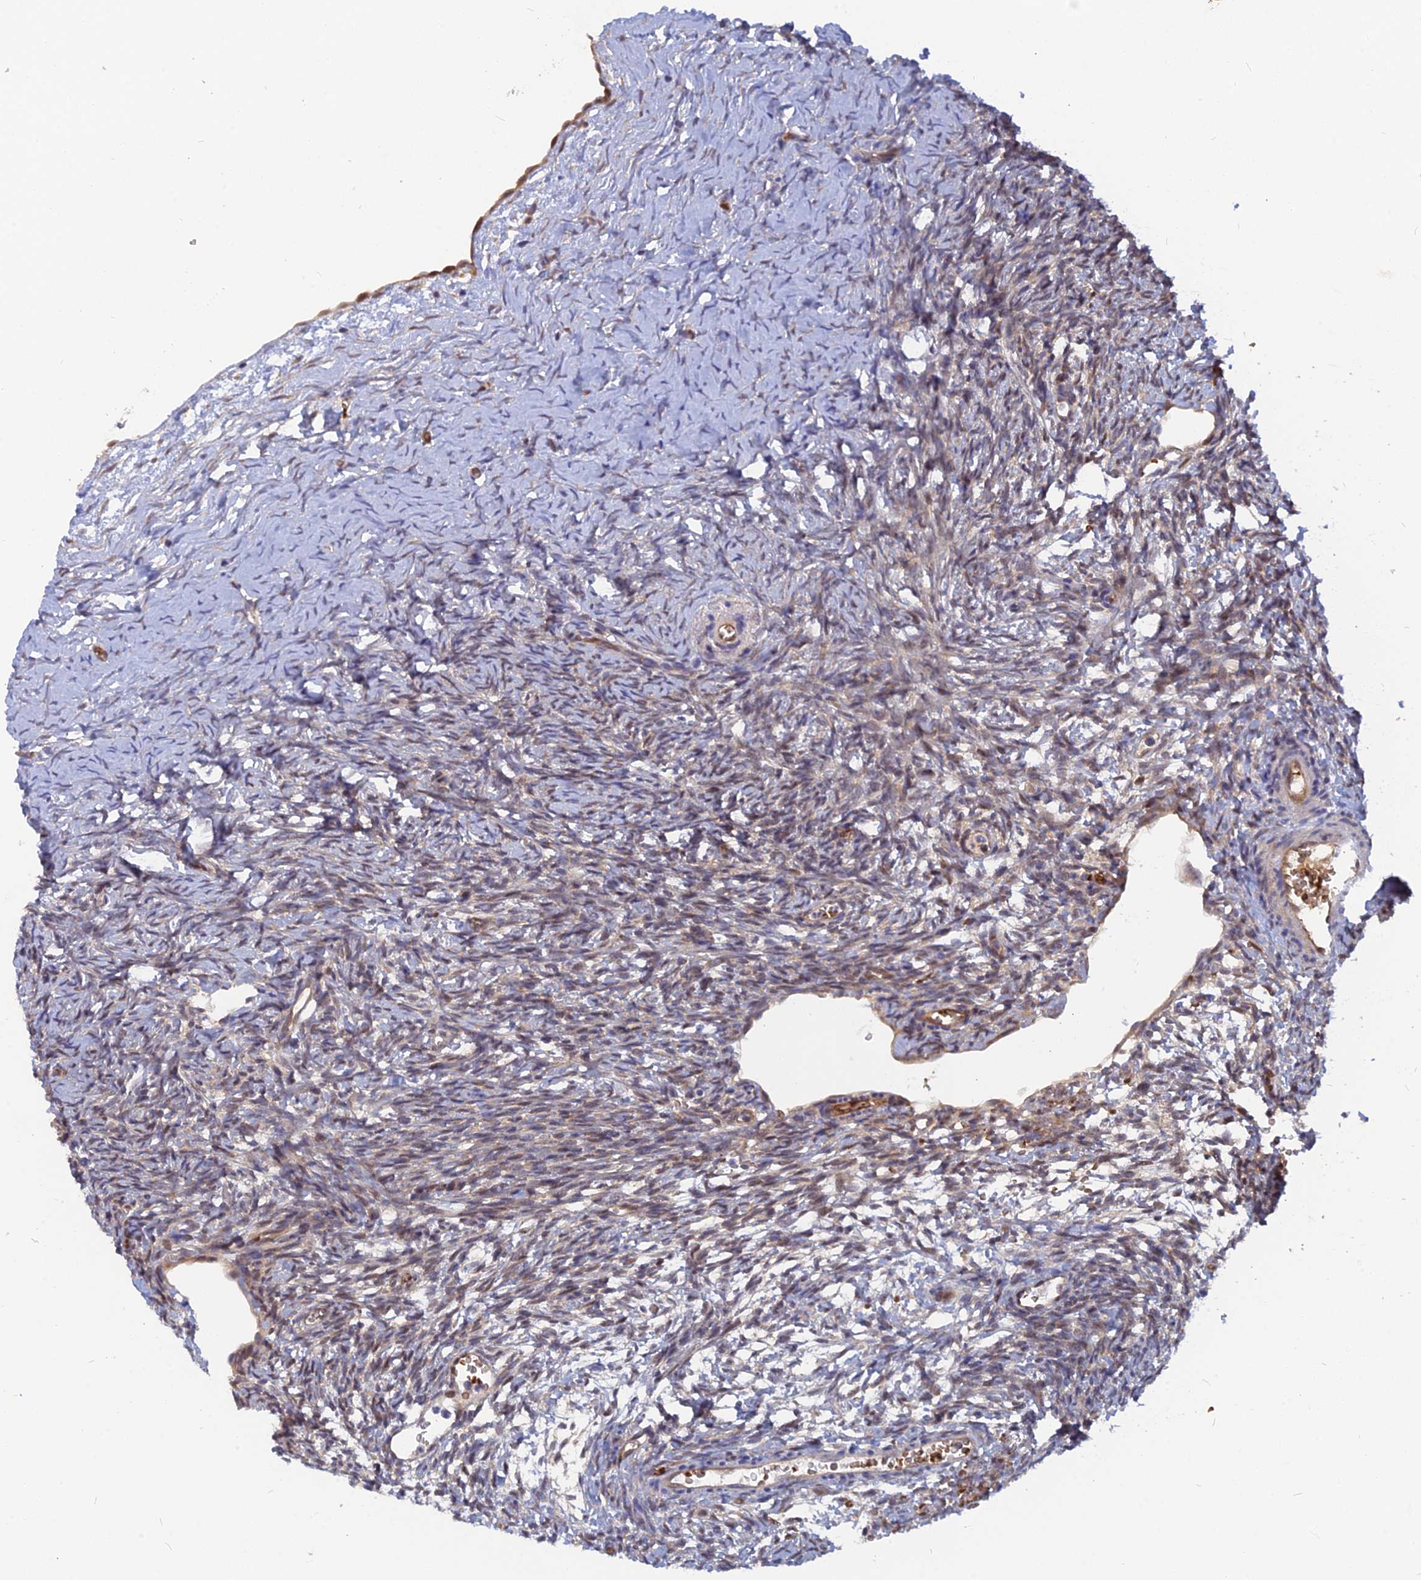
{"staining": {"intensity": "weak", "quantity": ">75%", "location": "cytoplasmic/membranous"}, "tissue": "ovary", "cell_type": "Follicle cells", "image_type": "normal", "snomed": [{"axis": "morphology", "description": "Normal tissue, NOS"}, {"axis": "topography", "description": "Ovary"}], "caption": "The immunohistochemical stain labels weak cytoplasmic/membranous positivity in follicle cells of unremarkable ovary. Nuclei are stained in blue.", "gene": "ARL2BP", "patient": {"sex": "female", "age": 39}}